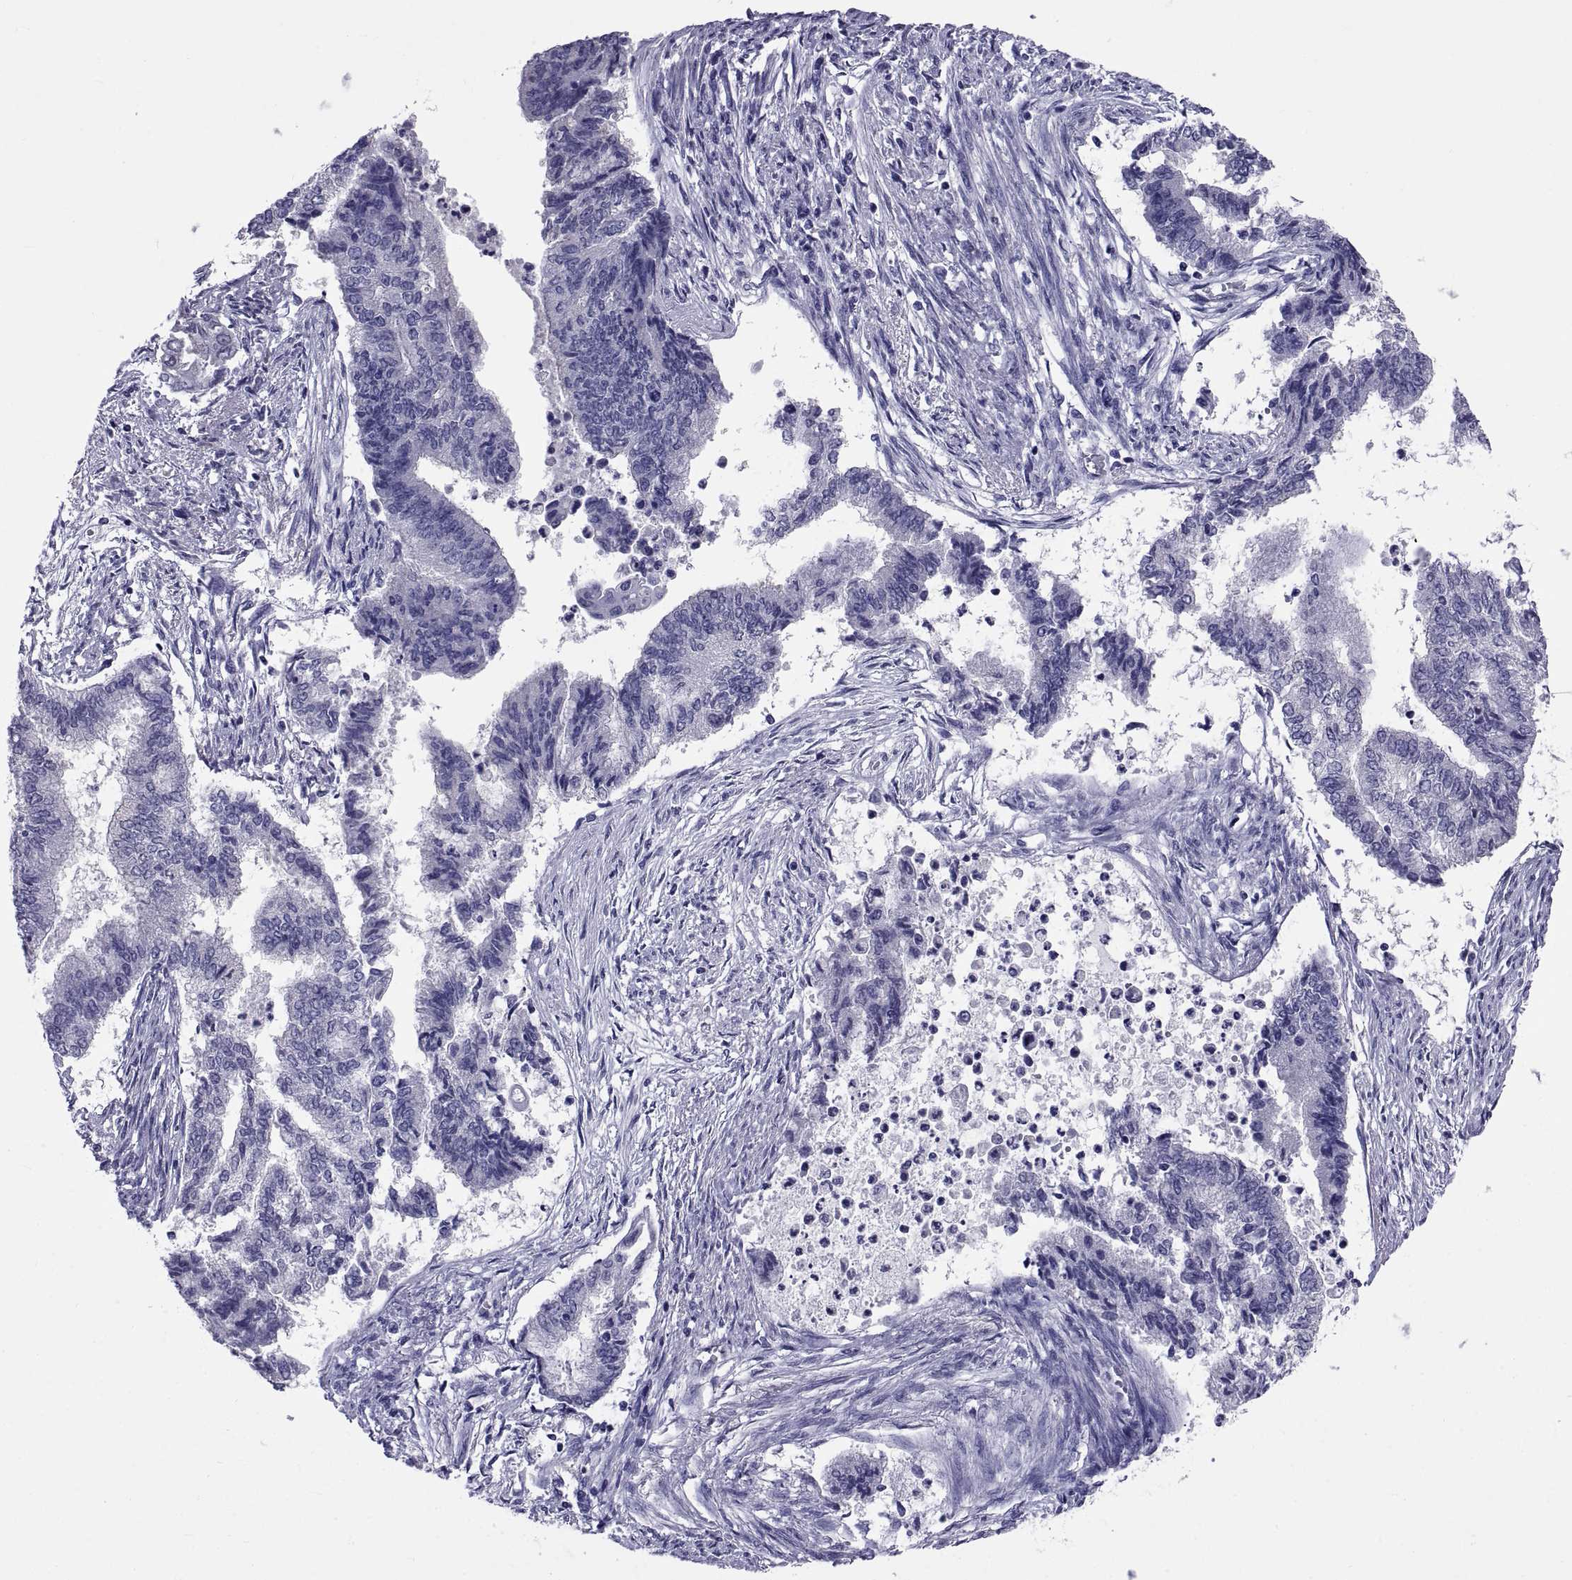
{"staining": {"intensity": "negative", "quantity": "none", "location": "none"}, "tissue": "endometrial cancer", "cell_type": "Tumor cells", "image_type": "cancer", "snomed": [{"axis": "morphology", "description": "Adenocarcinoma, NOS"}, {"axis": "topography", "description": "Endometrium"}], "caption": "Histopathology image shows no protein expression in tumor cells of endometrial adenocarcinoma tissue. The staining is performed using DAB (3,3'-diaminobenzidine) brown chromogen with nuclei counter-stained in using hematoxylin.", "gene": "TGFBR3L", "patient": {"sex": "female", "age": 65}}